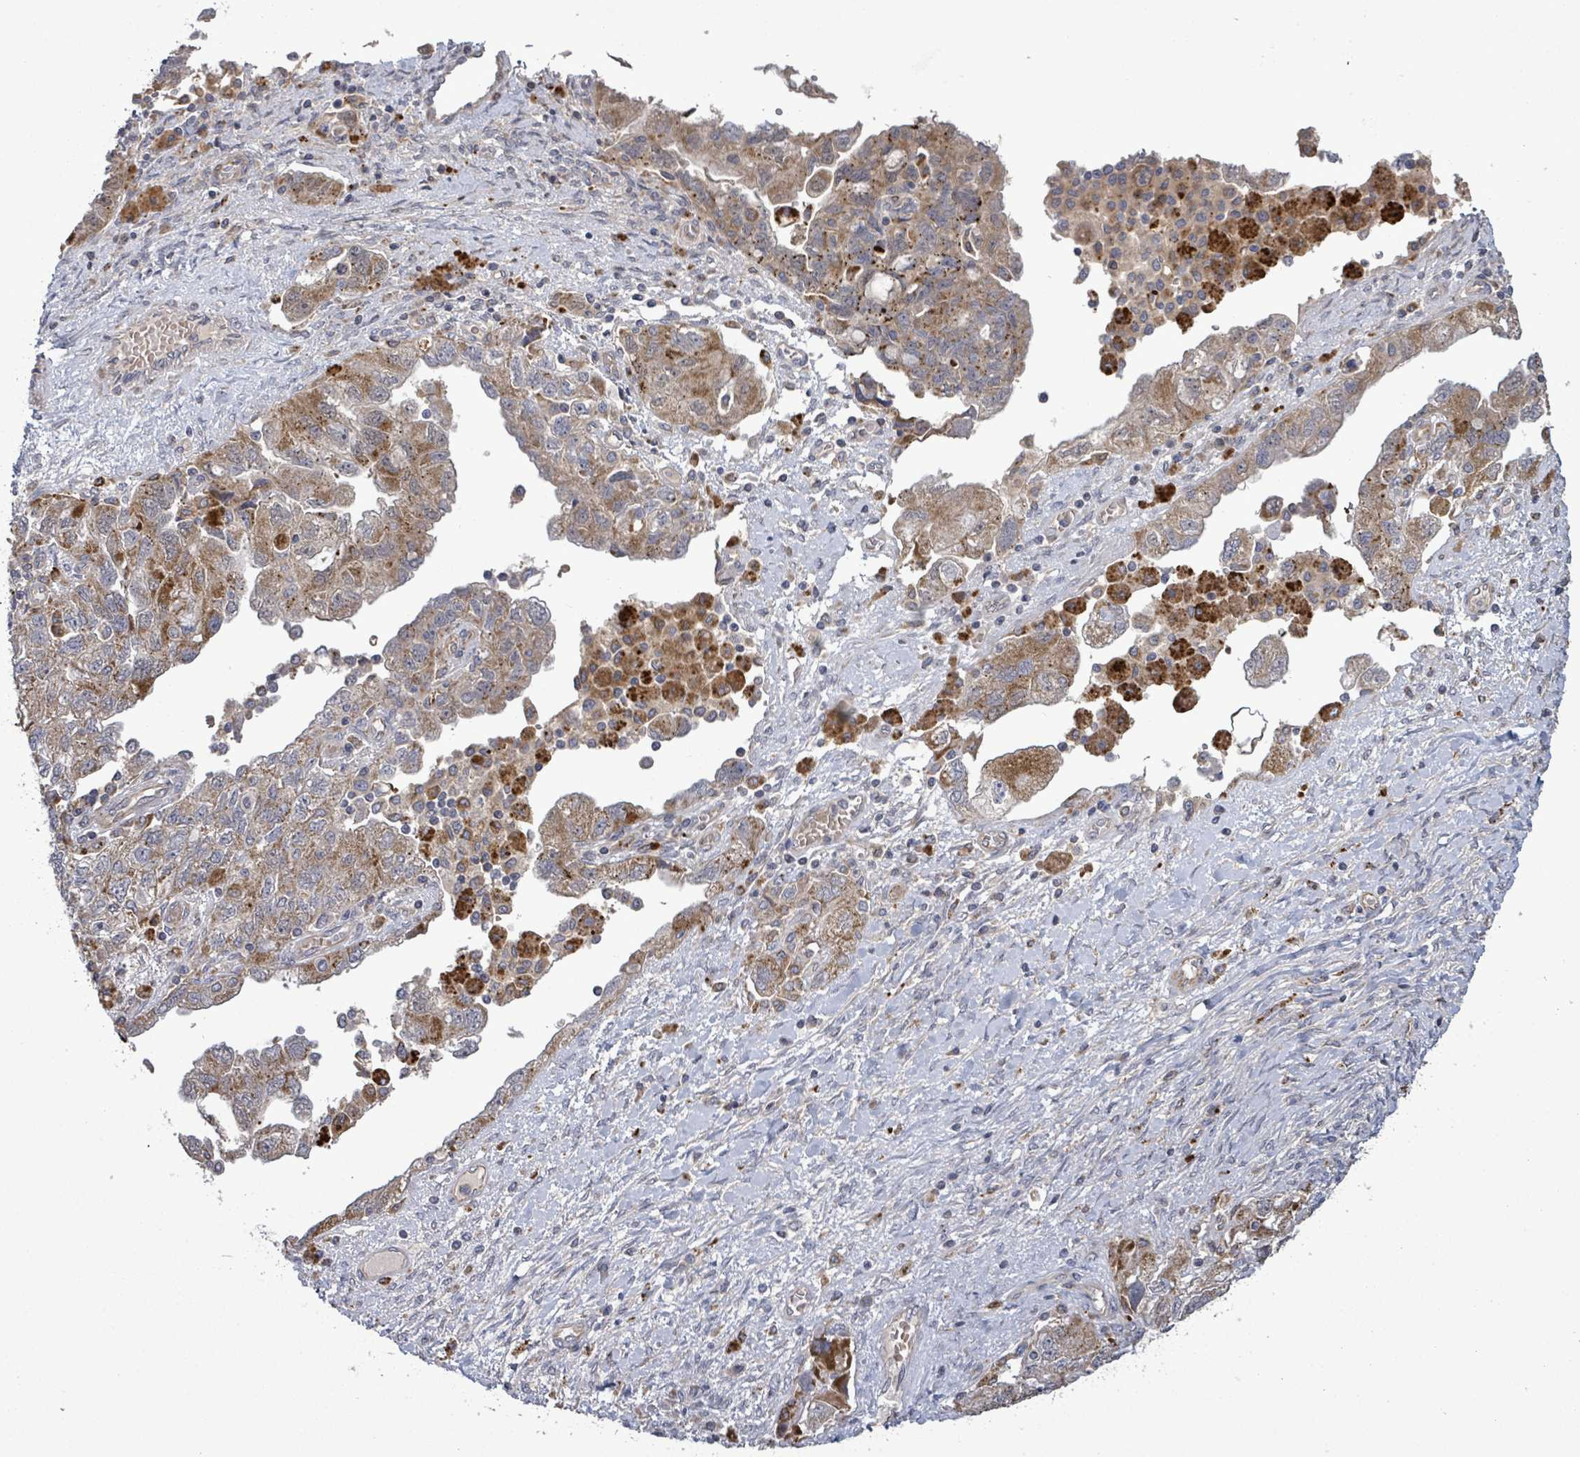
{"staining": {"intensity": "moderate", "quantity": "25%-75%", "location": "cytoplasmic/membranous"}, "tissue": "ovarian cancer", "cell_type": "Tumor cells", "image_type": "cancer", "snomed": [{"axis": "morphology", "description": "Carcinoma, NOS"}, {"axis": "morphology", "description": "Cystadenocarcinoma, serous, NOS"}, {"axis": "topography", "description": "Ovary"}], "caption": "Immunohistochemistry (IHC) (DAB) staining of human ovarian cancer exhibits moderate cytoplasmic/membranous protein expression in about 25%-75% of tumor cells.", "gene": "DIPK2A", "patient": {"sex": "female", "age": 69}}